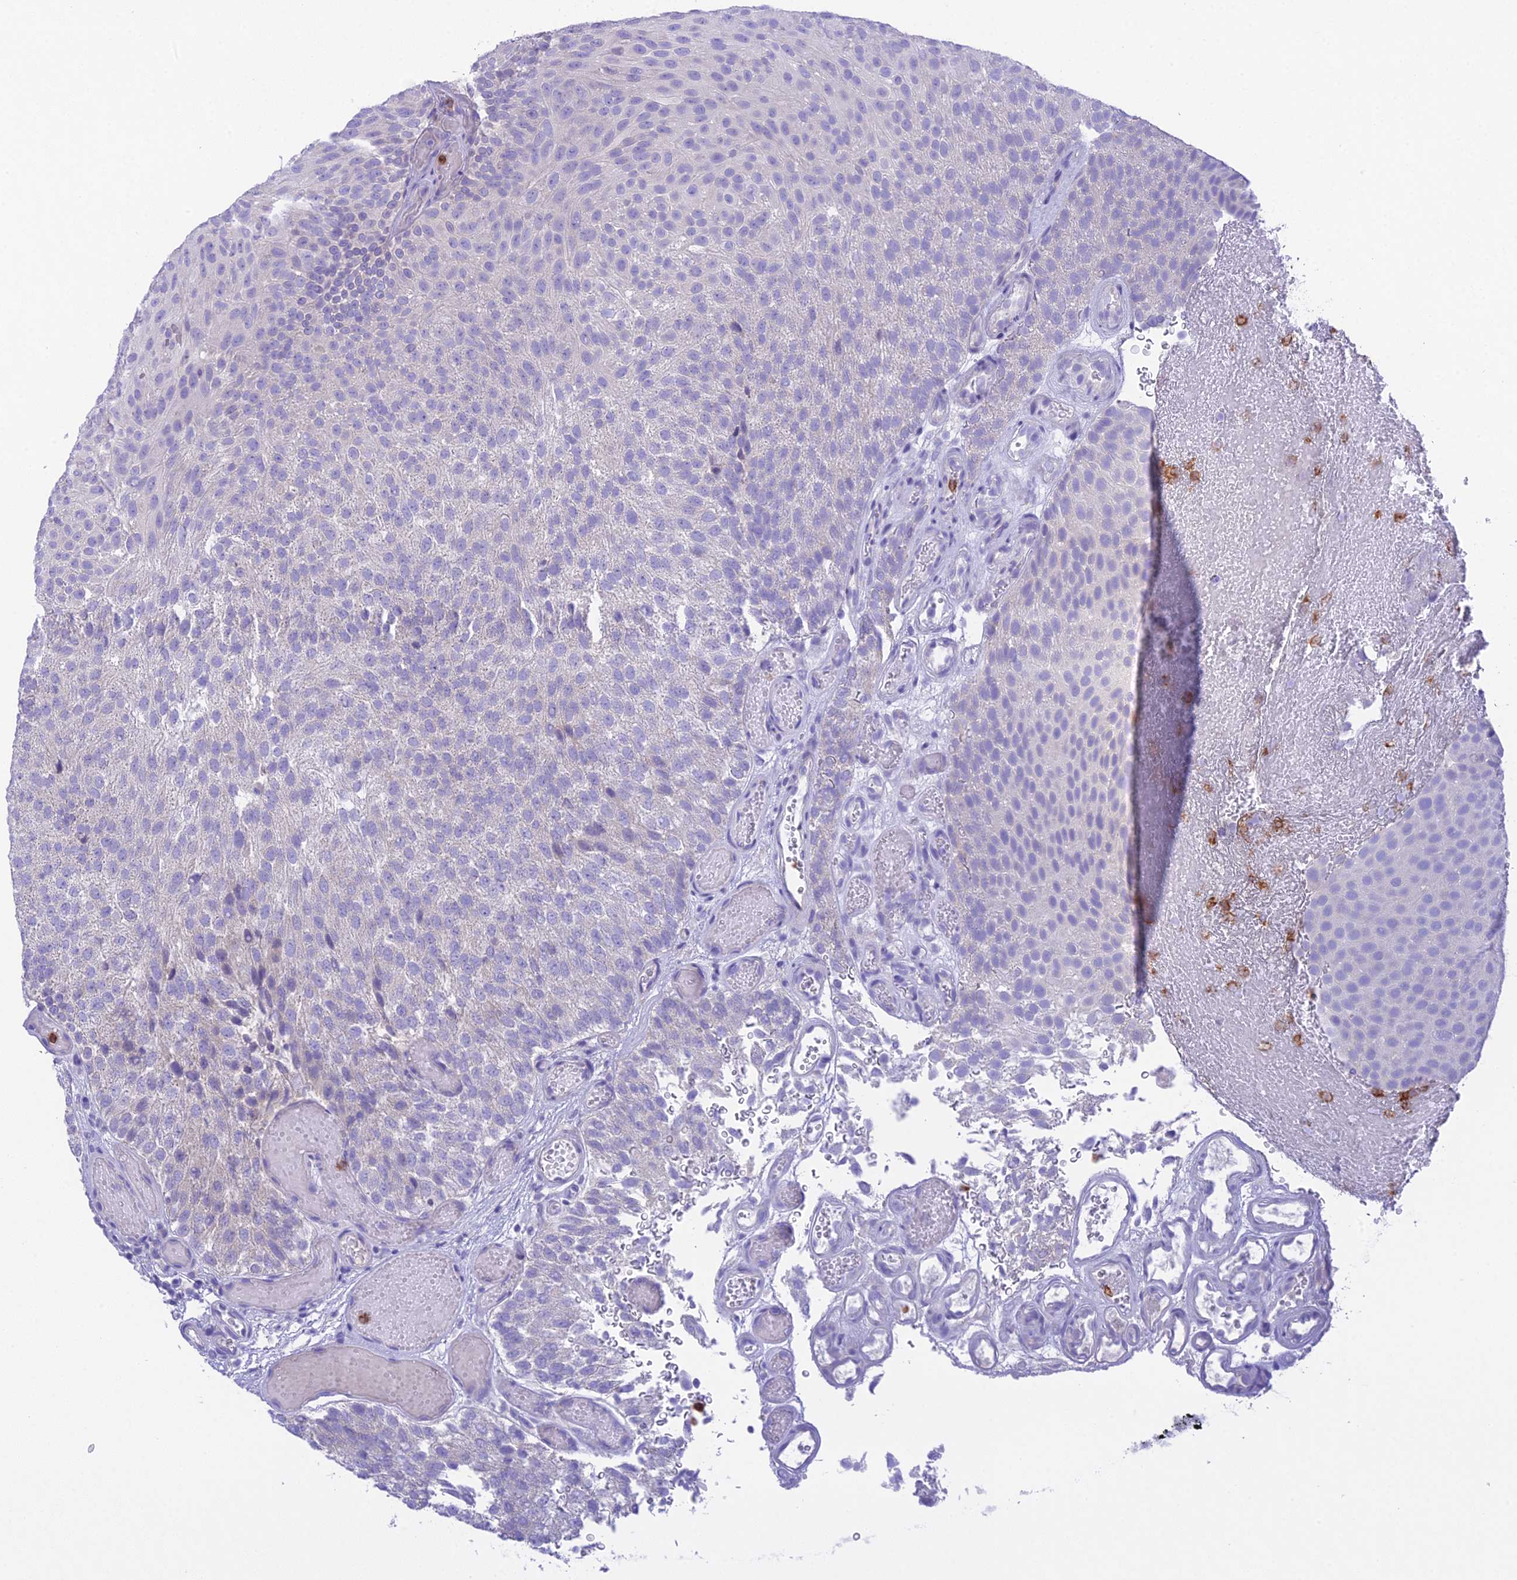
{"staining": {"intensity": "negative", "quantity": "none", "location": "none"}, "tissue": "urothelial cancer", "cell_type": "Tumor cells", "image_type": "cancer", "snomed": [{"axis": "morphology", "description": "Urothelial carcinoma, Low grade"}, {"axis": "topography", "description": "Urinary bladder"}], "caption": "Micrograph shows no protein positivity in tumor cells of urothelial cancer tissue.", "gene": "KIAA0408", "patient": {"sex": "male", "age": 78}}